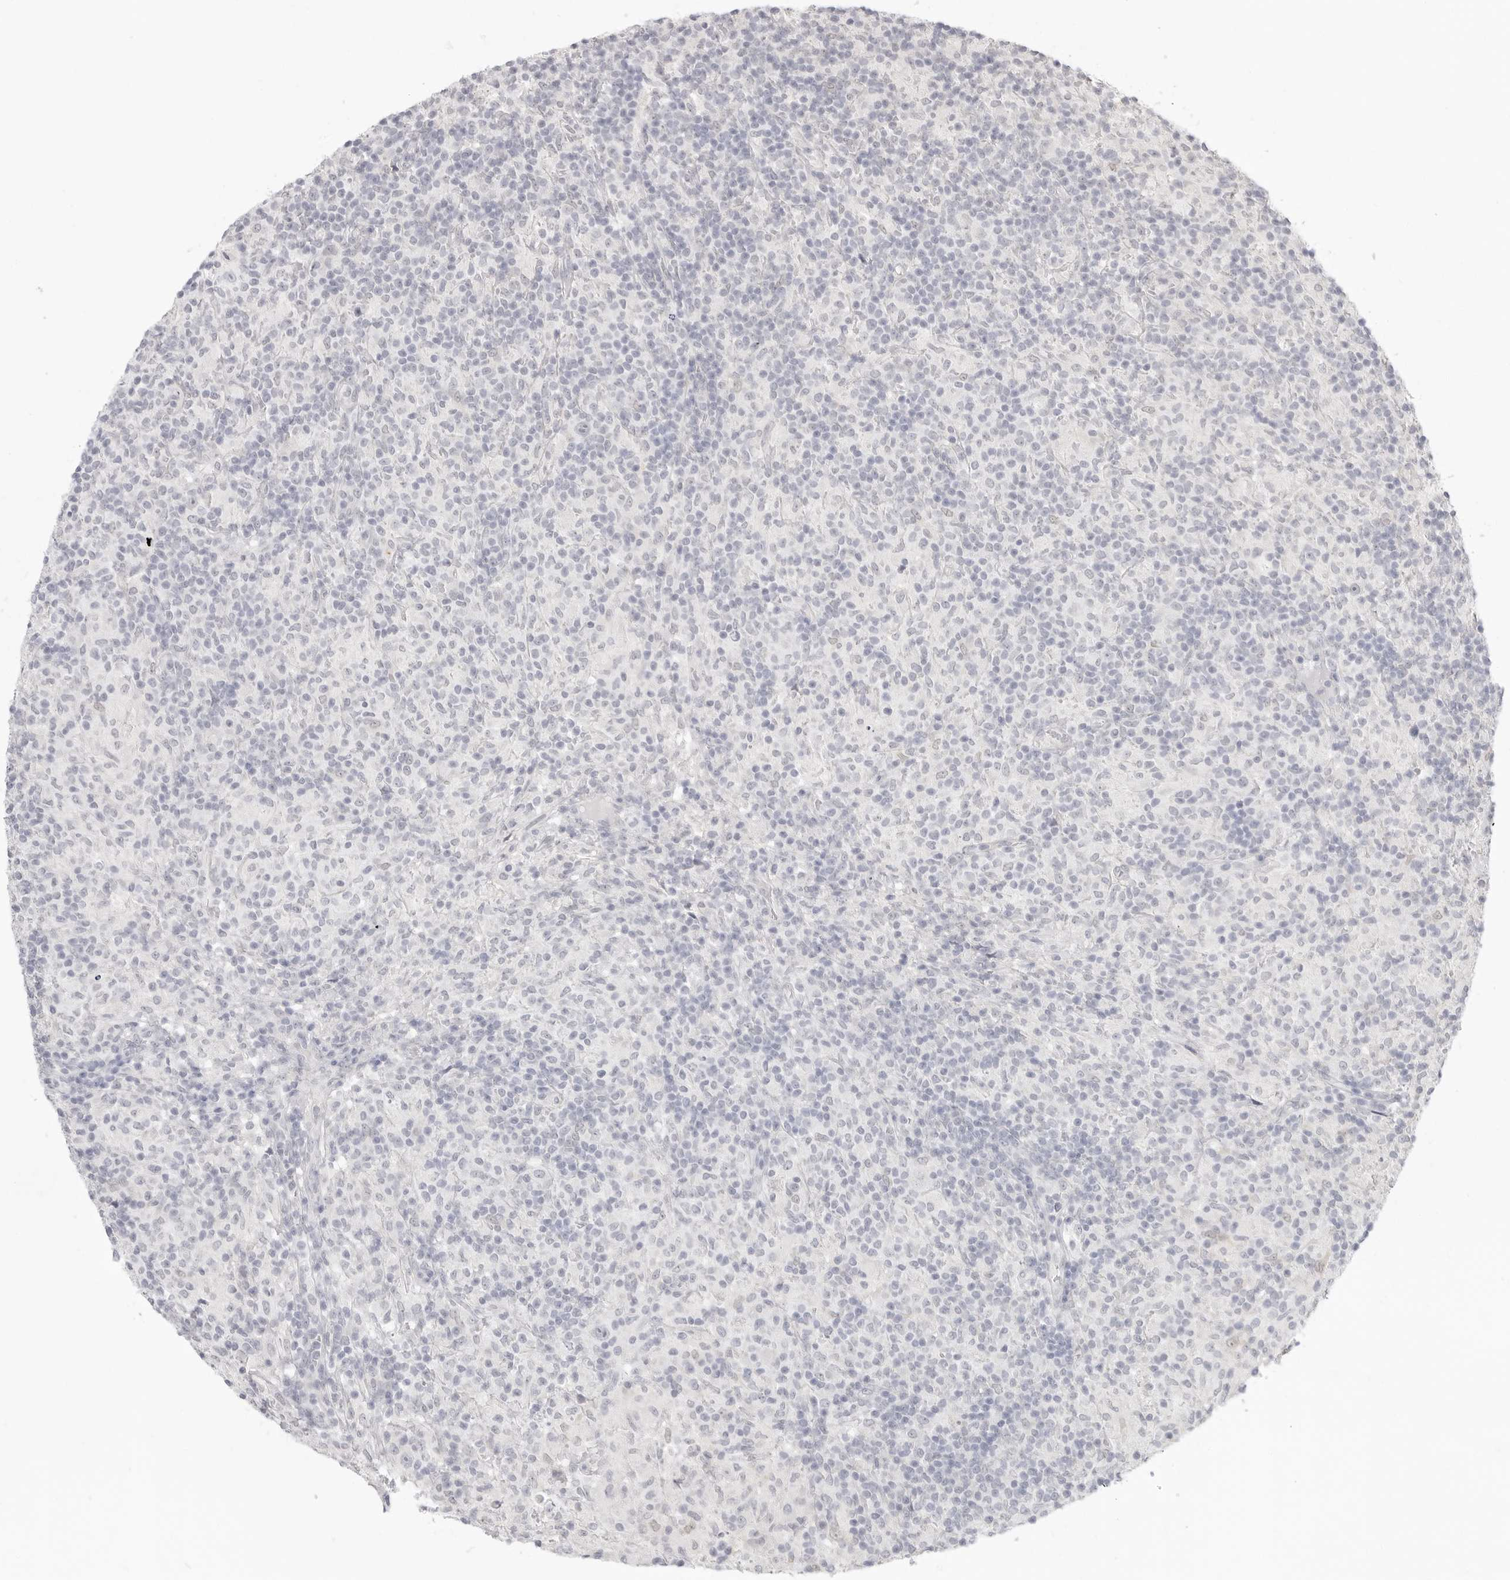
{"staining": {"intensity": "negative", "quantity": "none", "location": "none"}, "tissue": "lymphoma", "cell_type": "Tumor cells", "image_type": "cancer", "snomed": [{"axis": "morphology", "description": "Hodgkin's disease, NOS"}, {"axis": "topography", "description": "Lymph node"}], "caption": "Lymphoma was stained to show a protein in brown. There is no significant staining in tumor cells.", "gene": "KLK11", "patient": {"sex": "male", "age": 70}}